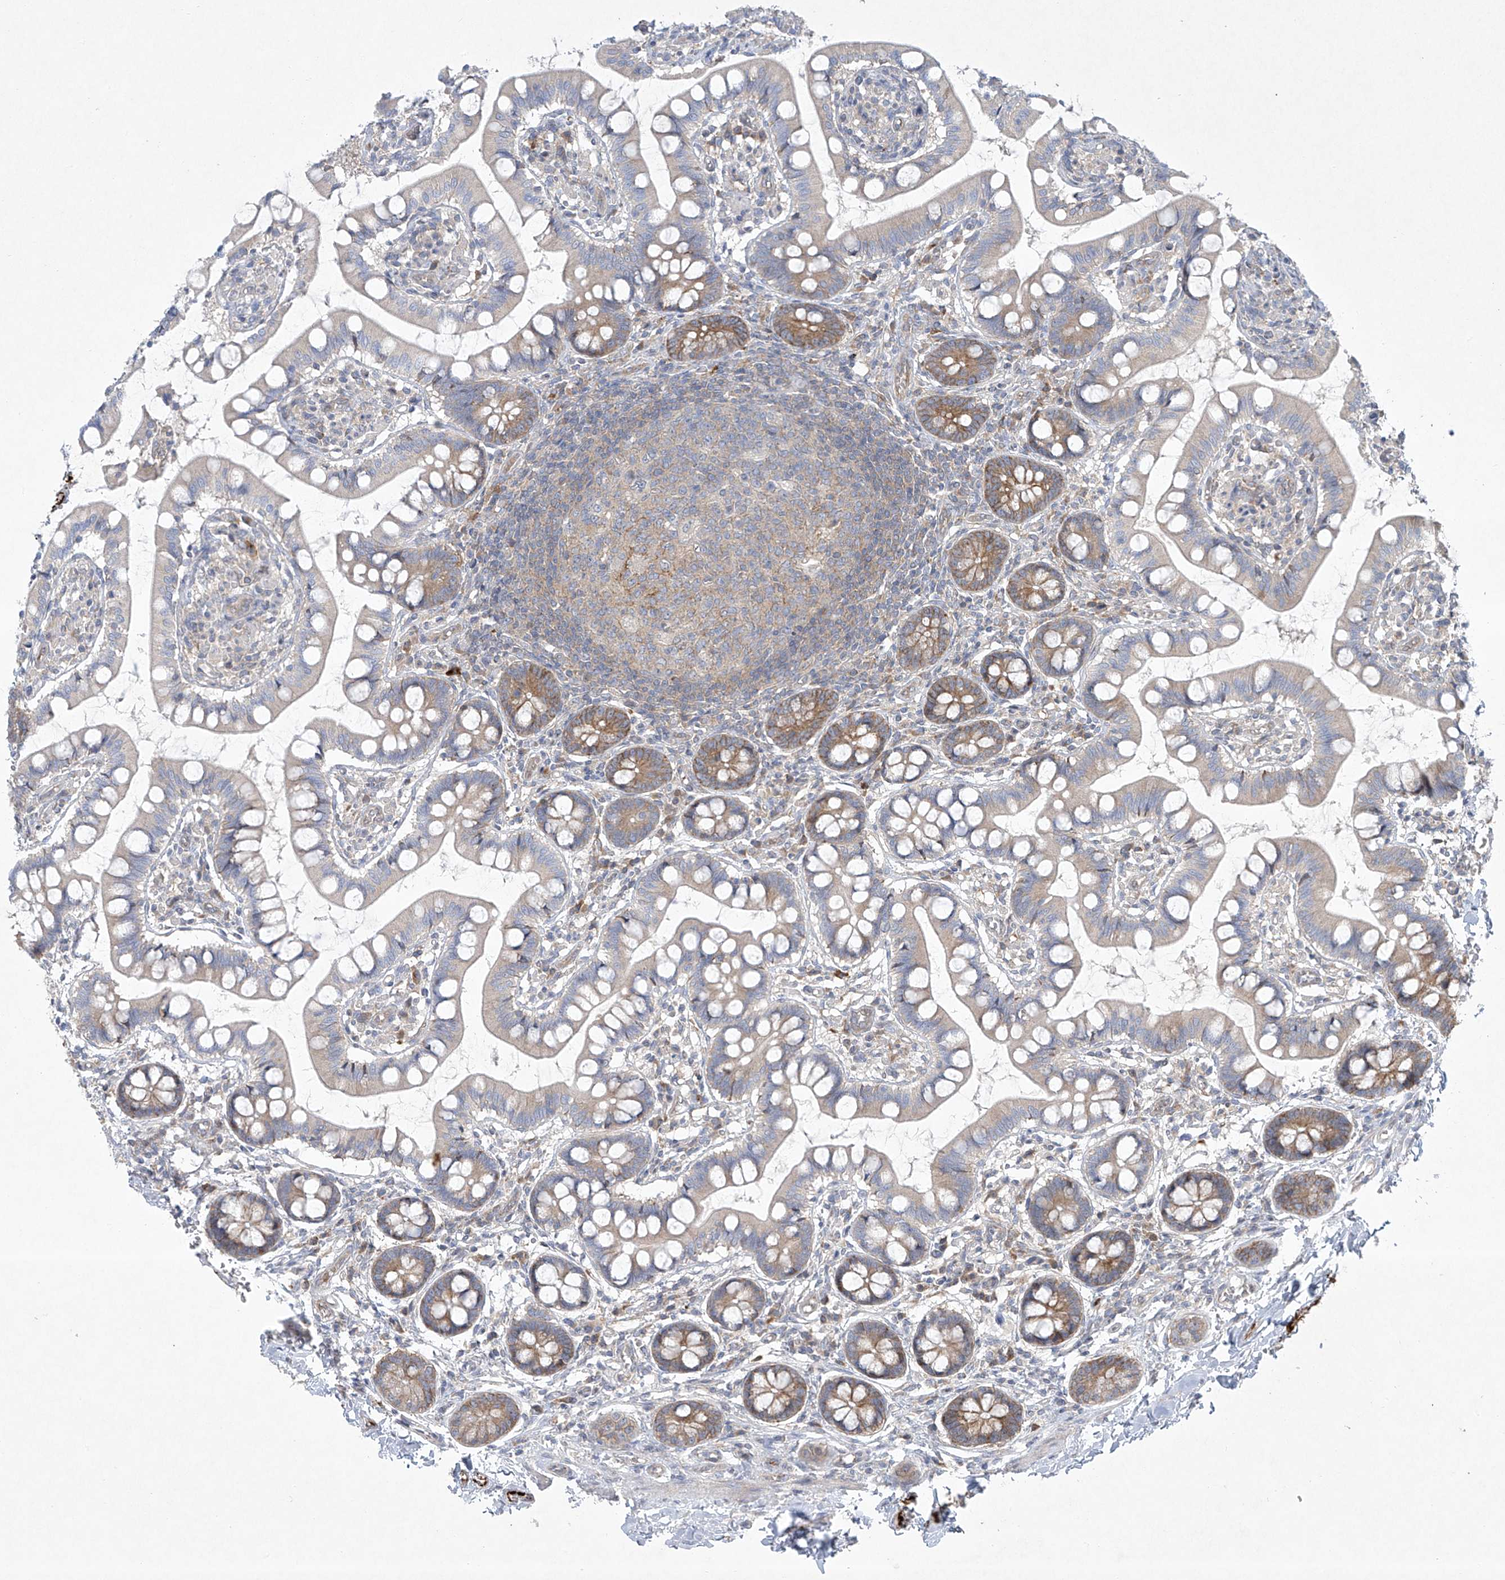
{"staining": {"intensity": "moderate", "quantity": "25%-75%", "location": "cytoplasmic/membranous"}, "tissue": "small intestine", "cell_type": "Glandular cells", "image_type": "normal", "snomed": [{"axis": "morphology", "description": "Normal tissue, NOS"}, {"axis": "topography", "description": "Small intestine"}], "caption": "IHC (DAB) staining of unremarkable small intestine exhibits moderate cytoplasmic/membranous protein positivity in approximately 25%-75% of glandular cells. The protein is stained brown, and the nuclei are stained in blue (DAB (3,3'-diaminobenzidine) IHC with brightfield microscopy, high magnification).", "gene": "TJAP1", "patient": {"sex": "male", "age": 52}}